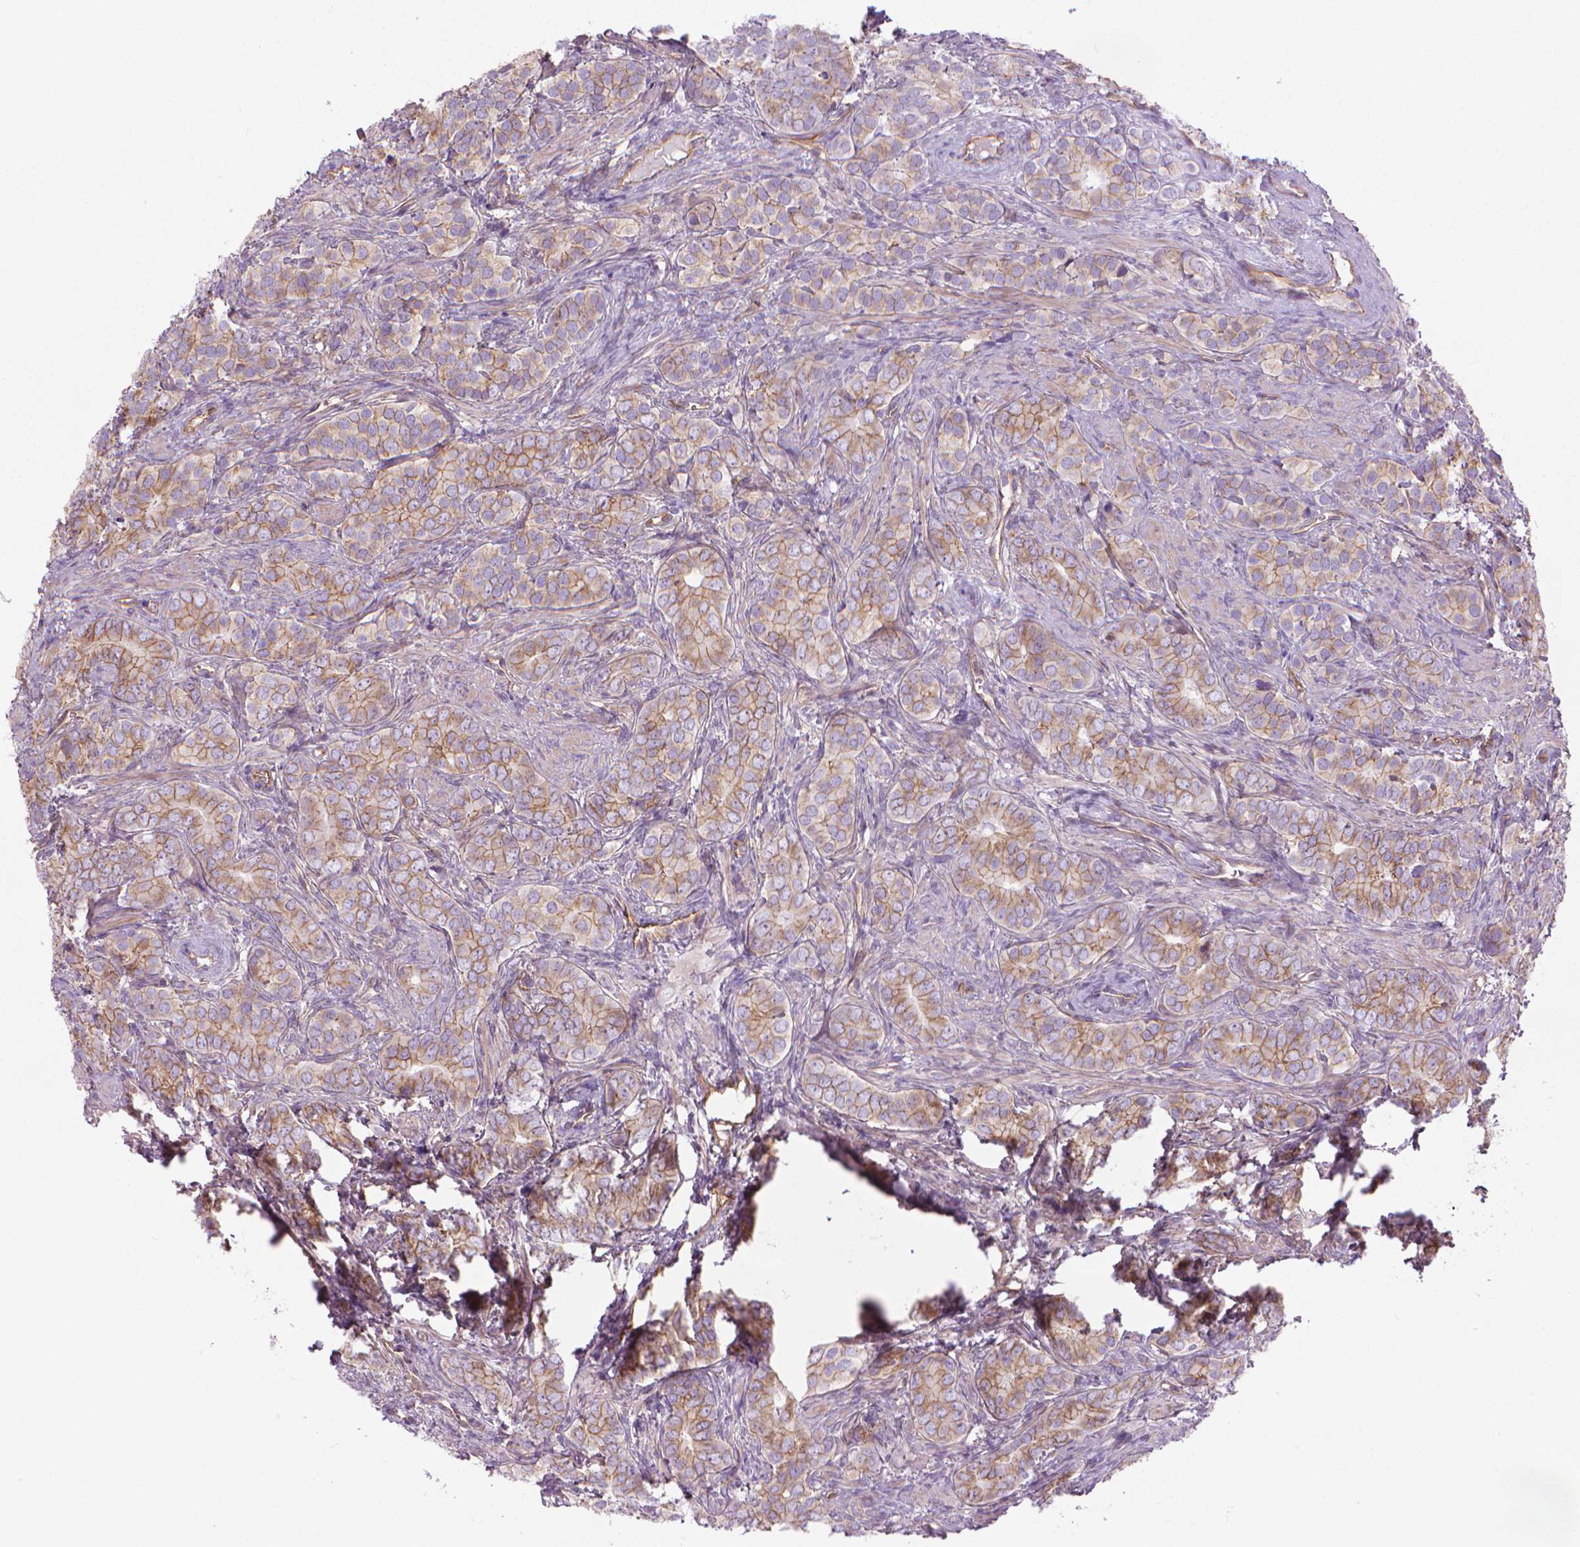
{"staining": {"intensity": "moderate", "quantity": "25%-75%", "location": "cytoplasmic/membranous"}, "tissue": "prostate cancer", "cell_type": "Tumor cells", "image_type": "cancer", "snomed": [{"axis": "morphology", "description": "Adenocarcinoma, High grade"}, {"axis": "topography", "description": "Prostate"}], "caption": "Prostate cancer tissue shows moderate cytoplasmic/membranous positivity in approximately 25%-75% of tumor cells, visualized by immunohistochemistry.", "gene": "TENT5A", "patient": {"sex": "male", "age": 84}}